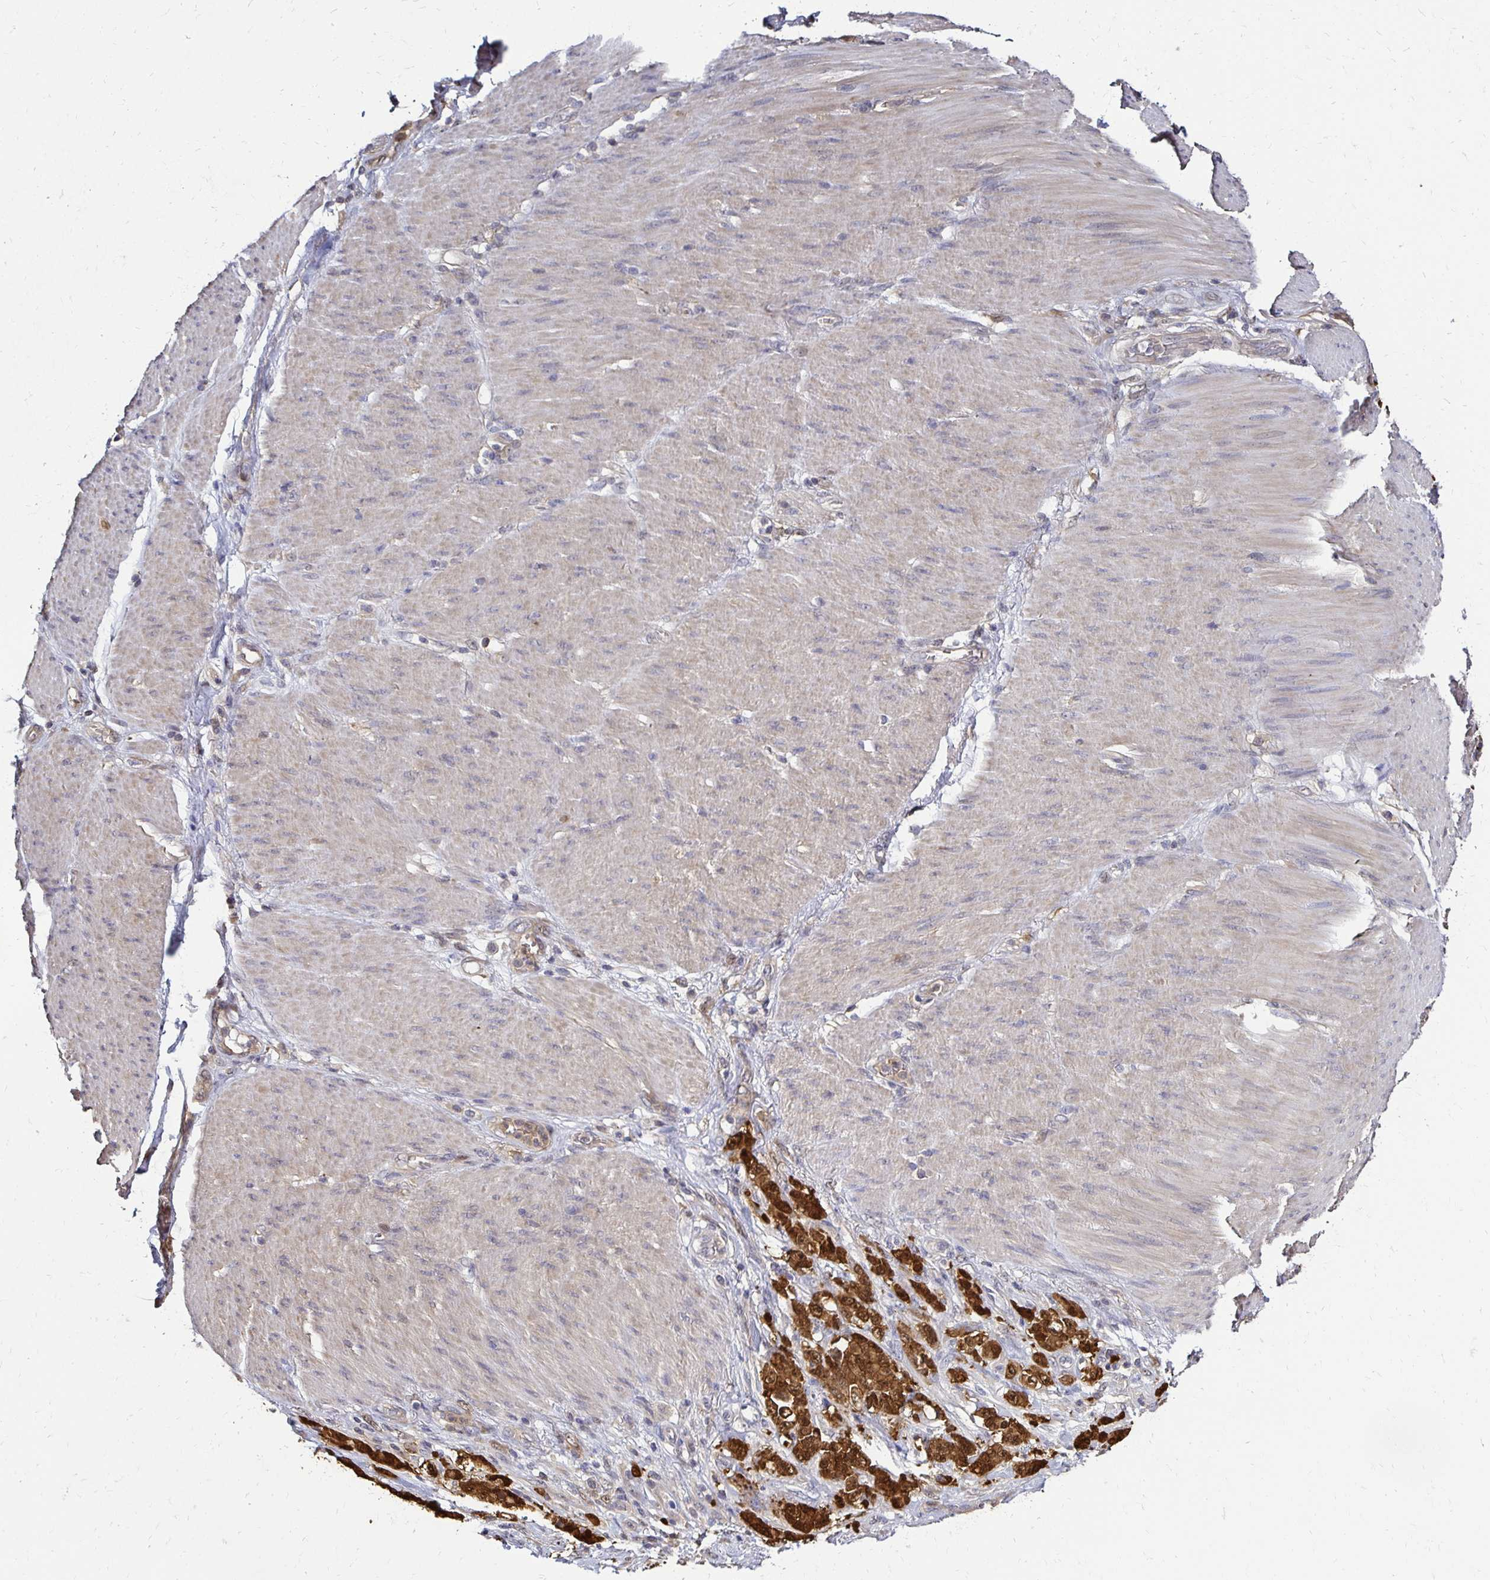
{"staining": {"intensity": "strong", "quantity": ">75%", "location": "cytoplasmic/membranous,nuclear"}, "tissue": "stomach cancer", "cell_type": "Tumor cells", "image_type": "cancer", "snomed": [{"axis": "morphology", "description": "Adenocarcinoma, NOS"}, {"axis": "topography", "description": "Stomach"}], "caption": "Stomach adenocarcinoma stained with DAB (3,3'-diaminobenzidine) immunohistochemistry demonstrates high levels of strong cytoplasmic/membranous and nuclear positivity in approximately >75% of tumor cells.", "gene": "TXN", "patient": {"sex": "female", "age": 79}}